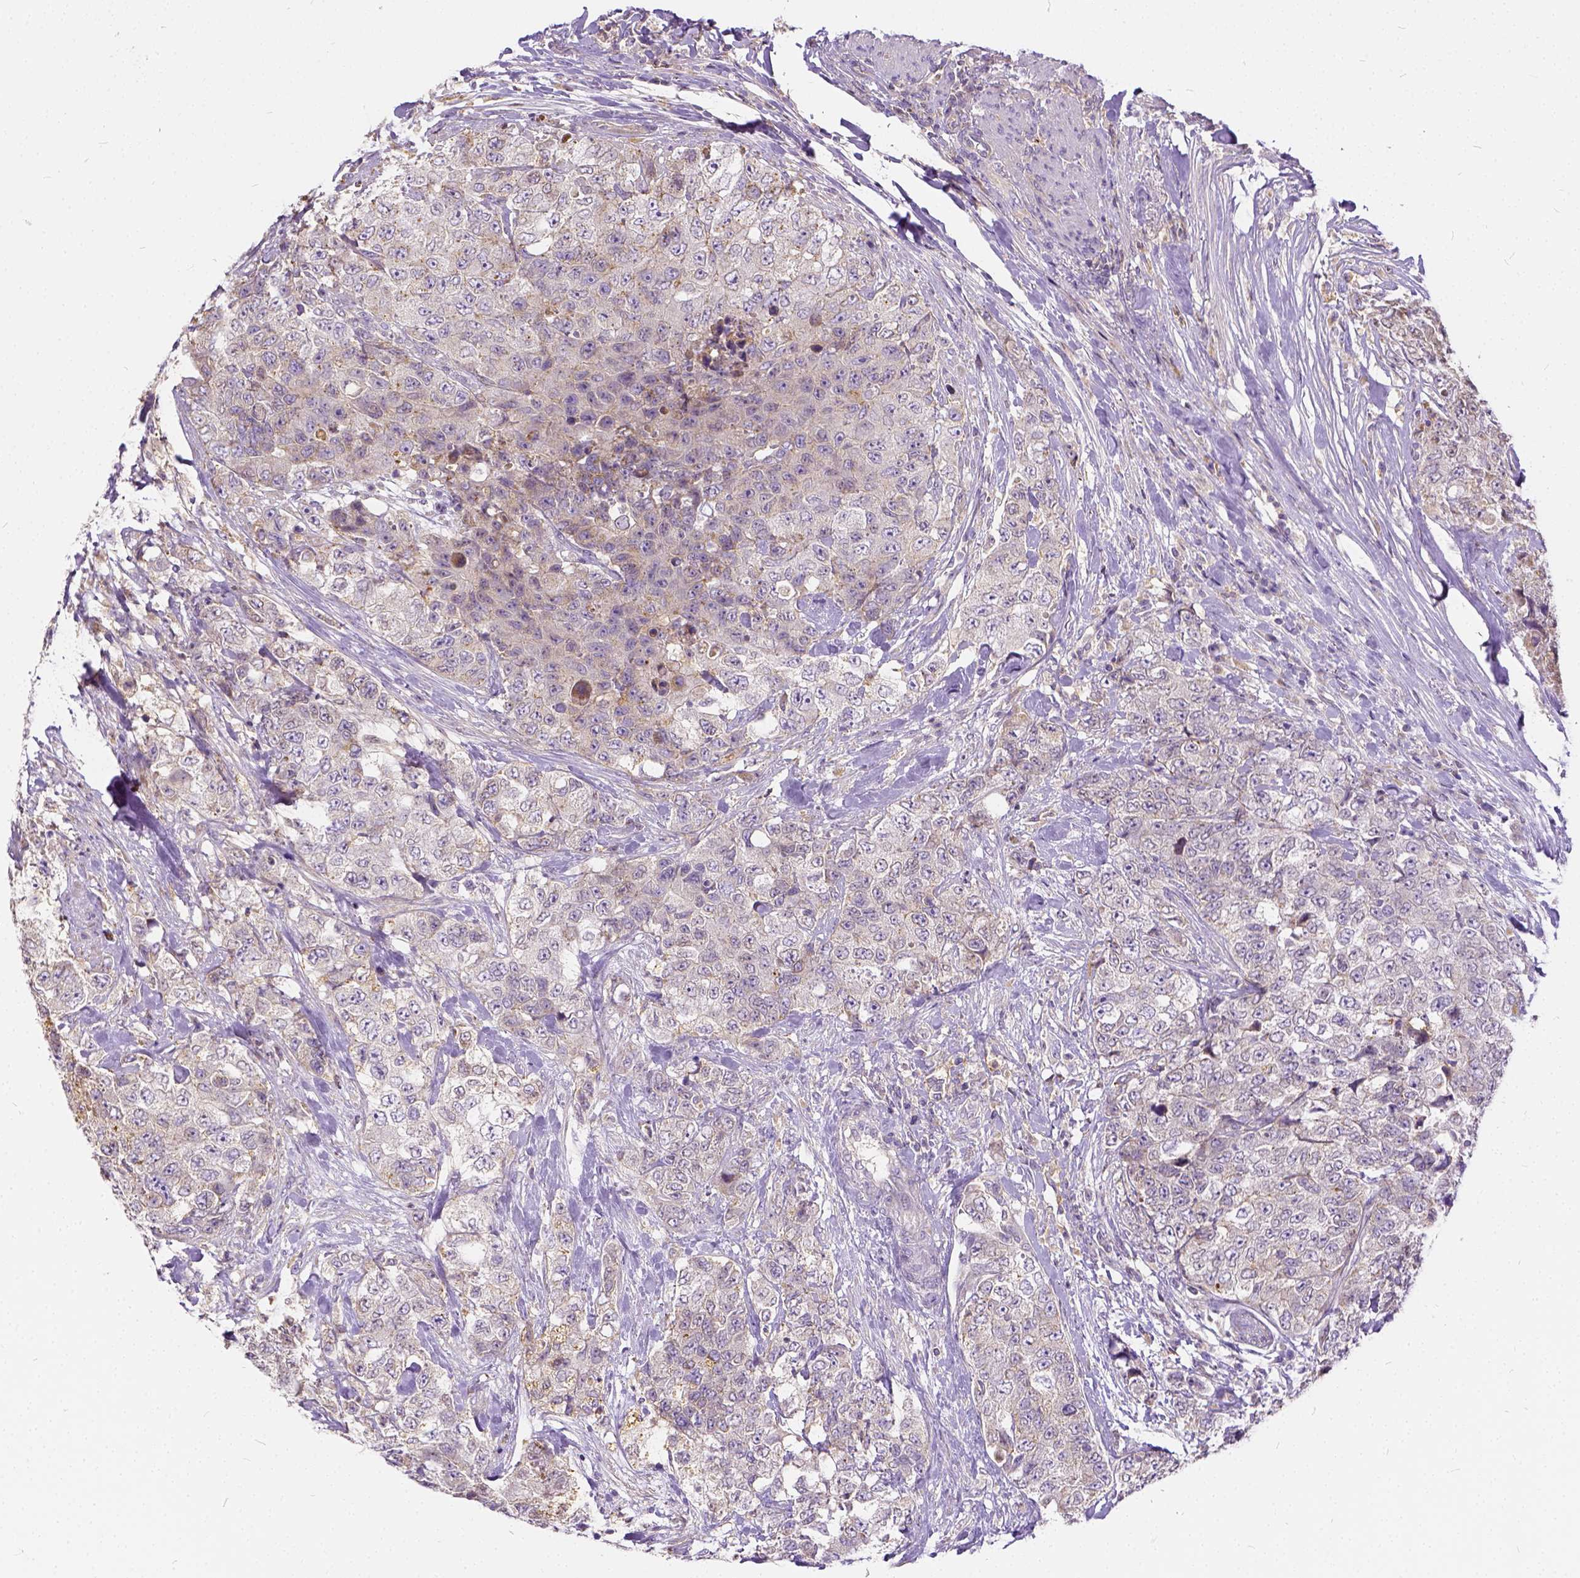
{"staining": {"intensity": "weak", "quantity": "<25%", "location": "cytoplasmic/membranous"}, "tissue": "urothelial cancer", "cell_type": "Tumor cells", "image_type": "cancer", "snomed": [{"axis": "morphology", "description": "Urothelial carcinoma, High grade"}, {"axis": "topography", "description": "Urinary bladder"}], "caption": "This is an immunohistochemistry photomicrograph of urothelial cancer. There is no positivity in tumor cells.", "gene": "CADM4", "patient": {"sex": "female", "age": 78}}